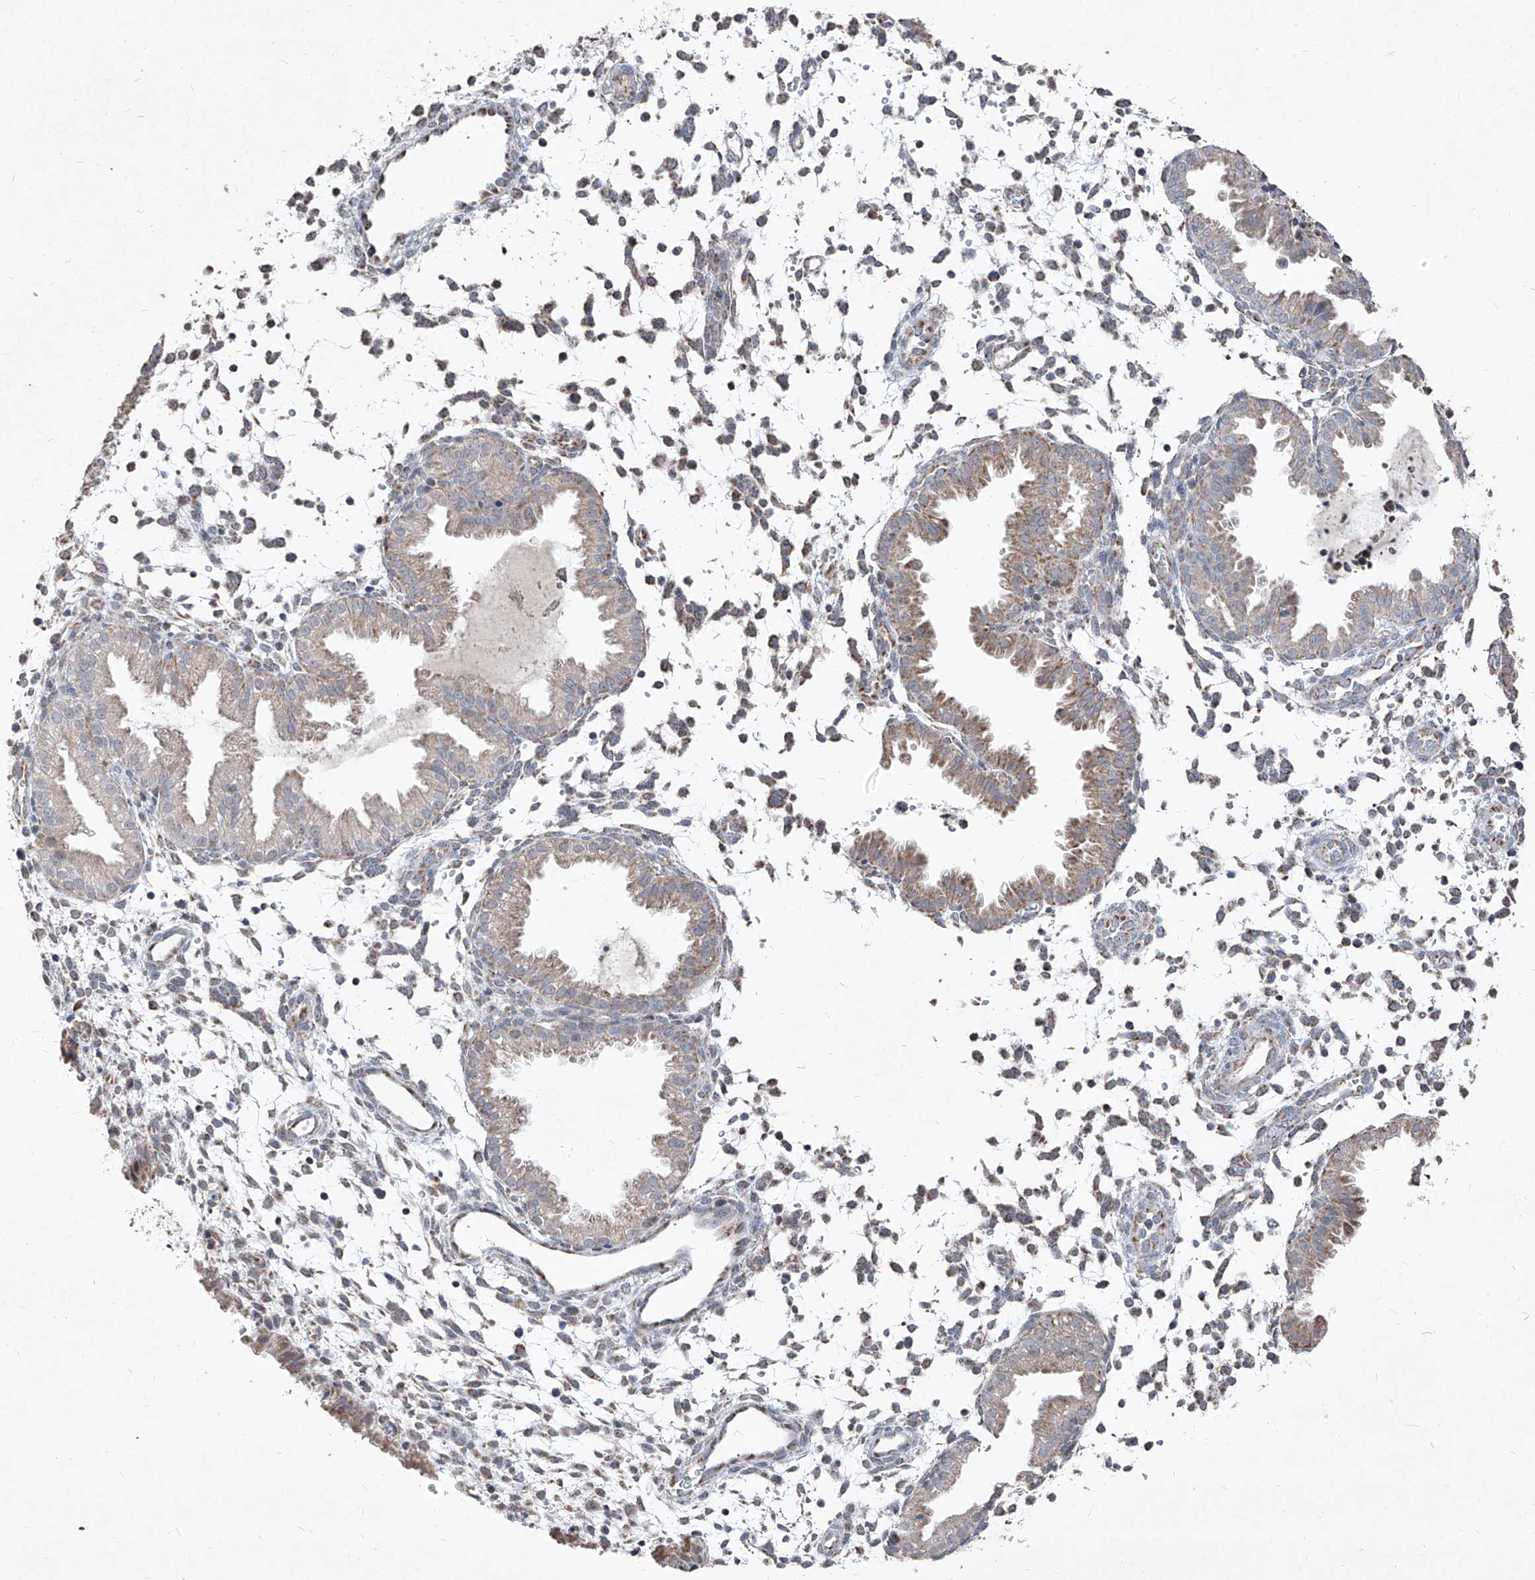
{"staining": {"intensity": "moderate", "quantity": "<25%", "location": "cytoplasmic/membranous"}, "tissue": "endometrium", "cell_type": "Cells in endometrial stroma", "image_type": "normal", "snomed": [{"axis": "morphology", "description": "Normal tissue, NOS"}, {"axis": "topography", "description": "Endometrium"}], "caption": "The histopathology image reveals a brown stain indicating the presence of a protein in the cytoplasmic/membranous of cells in endometrial stroma in endometrium. Immunohistochemistry (ihc) stains the protein in brown and the nuclei are stained blue.", "gene": "NDUFB3", "patient": {"sex": "female", "age": 33}}